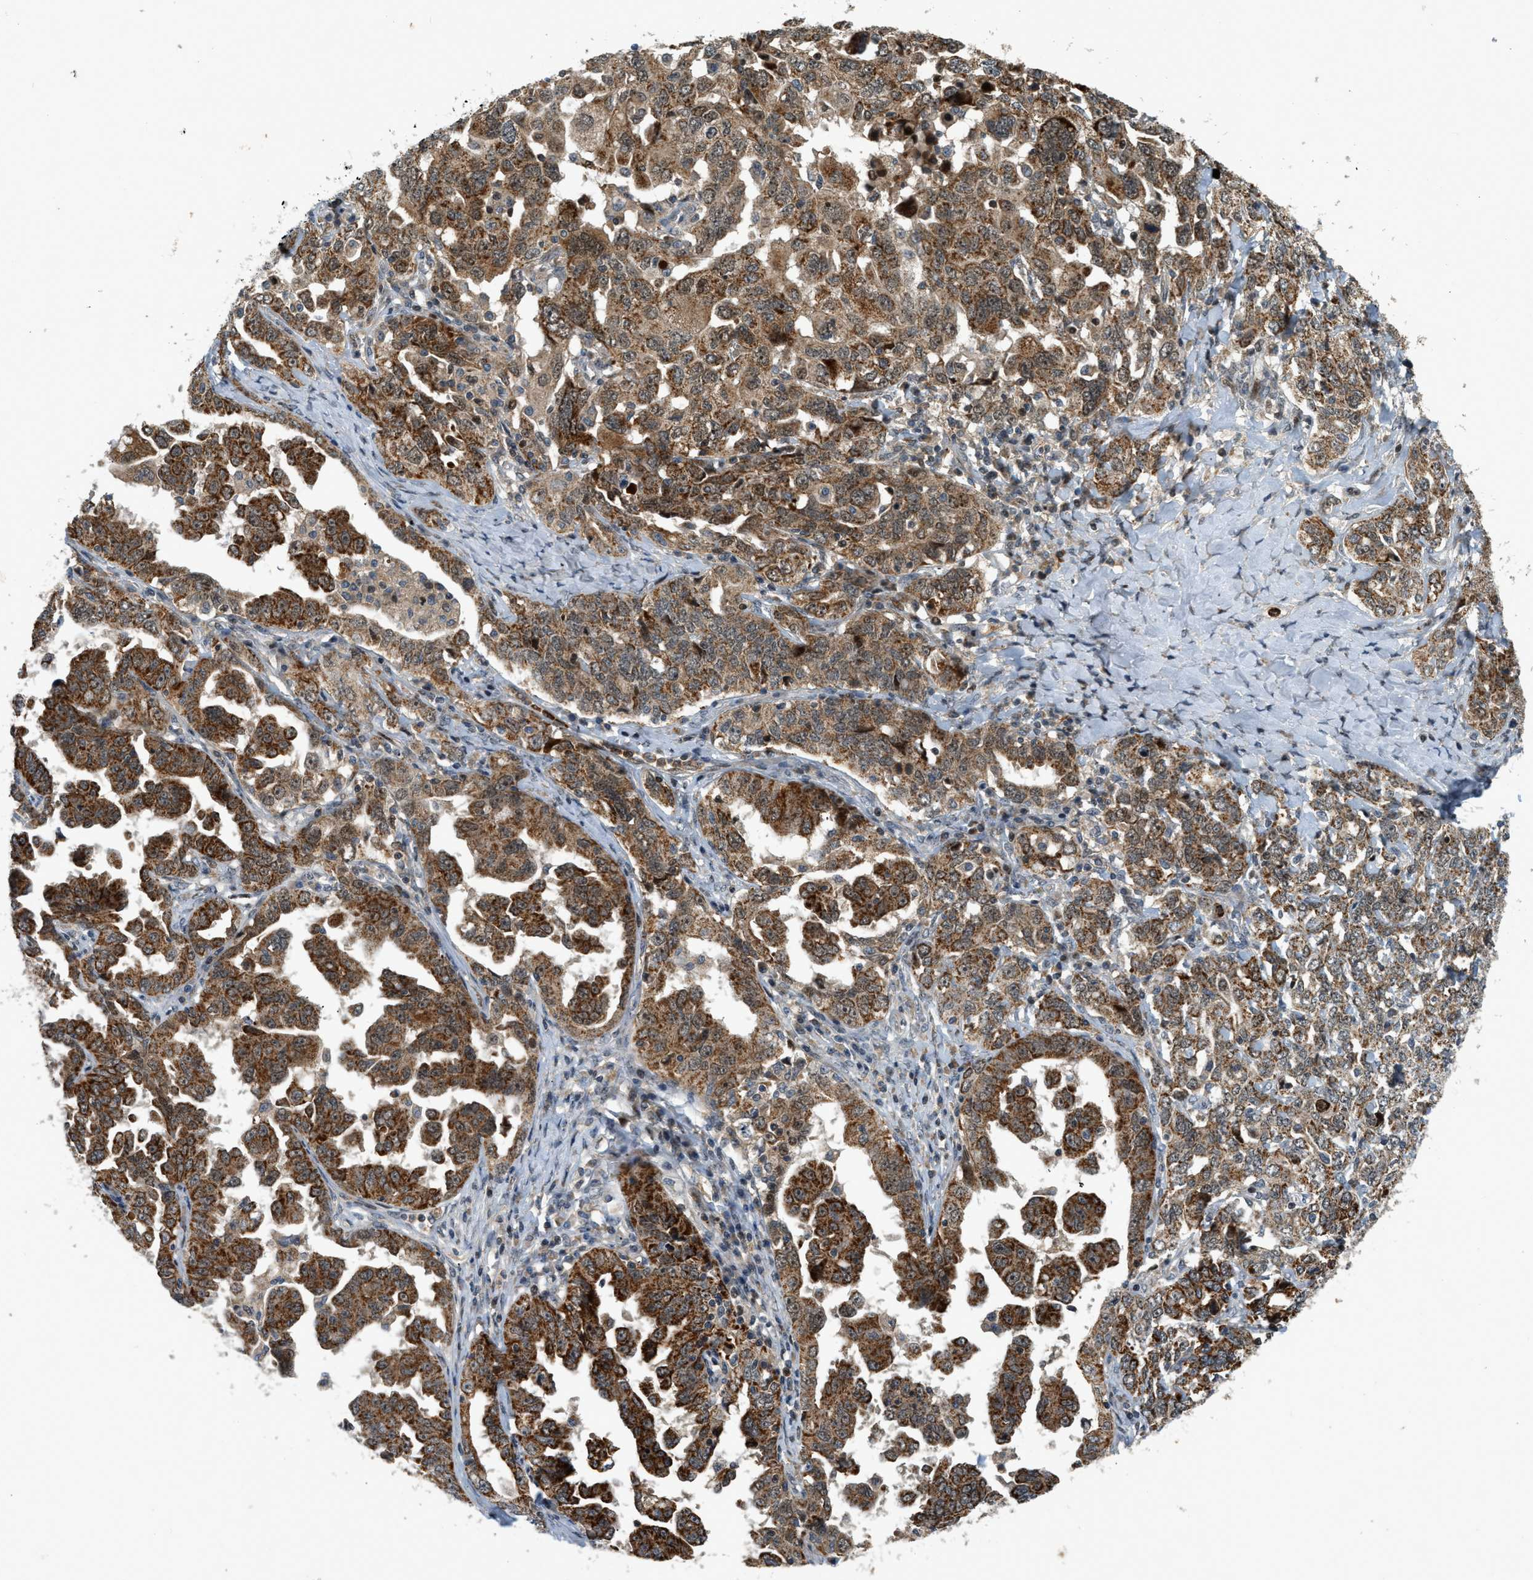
{"staining": {"intensity": "strong", "quantity": "25%-75%", "location": "cytoplasmic/membranous"}, "tissue": "ovarian cancer", "cell_type": "Tumor cells", "image_type": "cancer", "snomed": [{"axis": "morphology", "description": "Carcinoma, endometroid"}, {"axis": "topography", "description": "Ovary"}], "caption": "This micrograph reveals IHC staining of ovarian endometroid carcinoma, with high strong cytoplasmic/membranous staining in about 25%-75% of tumor cells.", "gene": "TRAPPC14", "patient": {"sex": "female", "age": 62}}